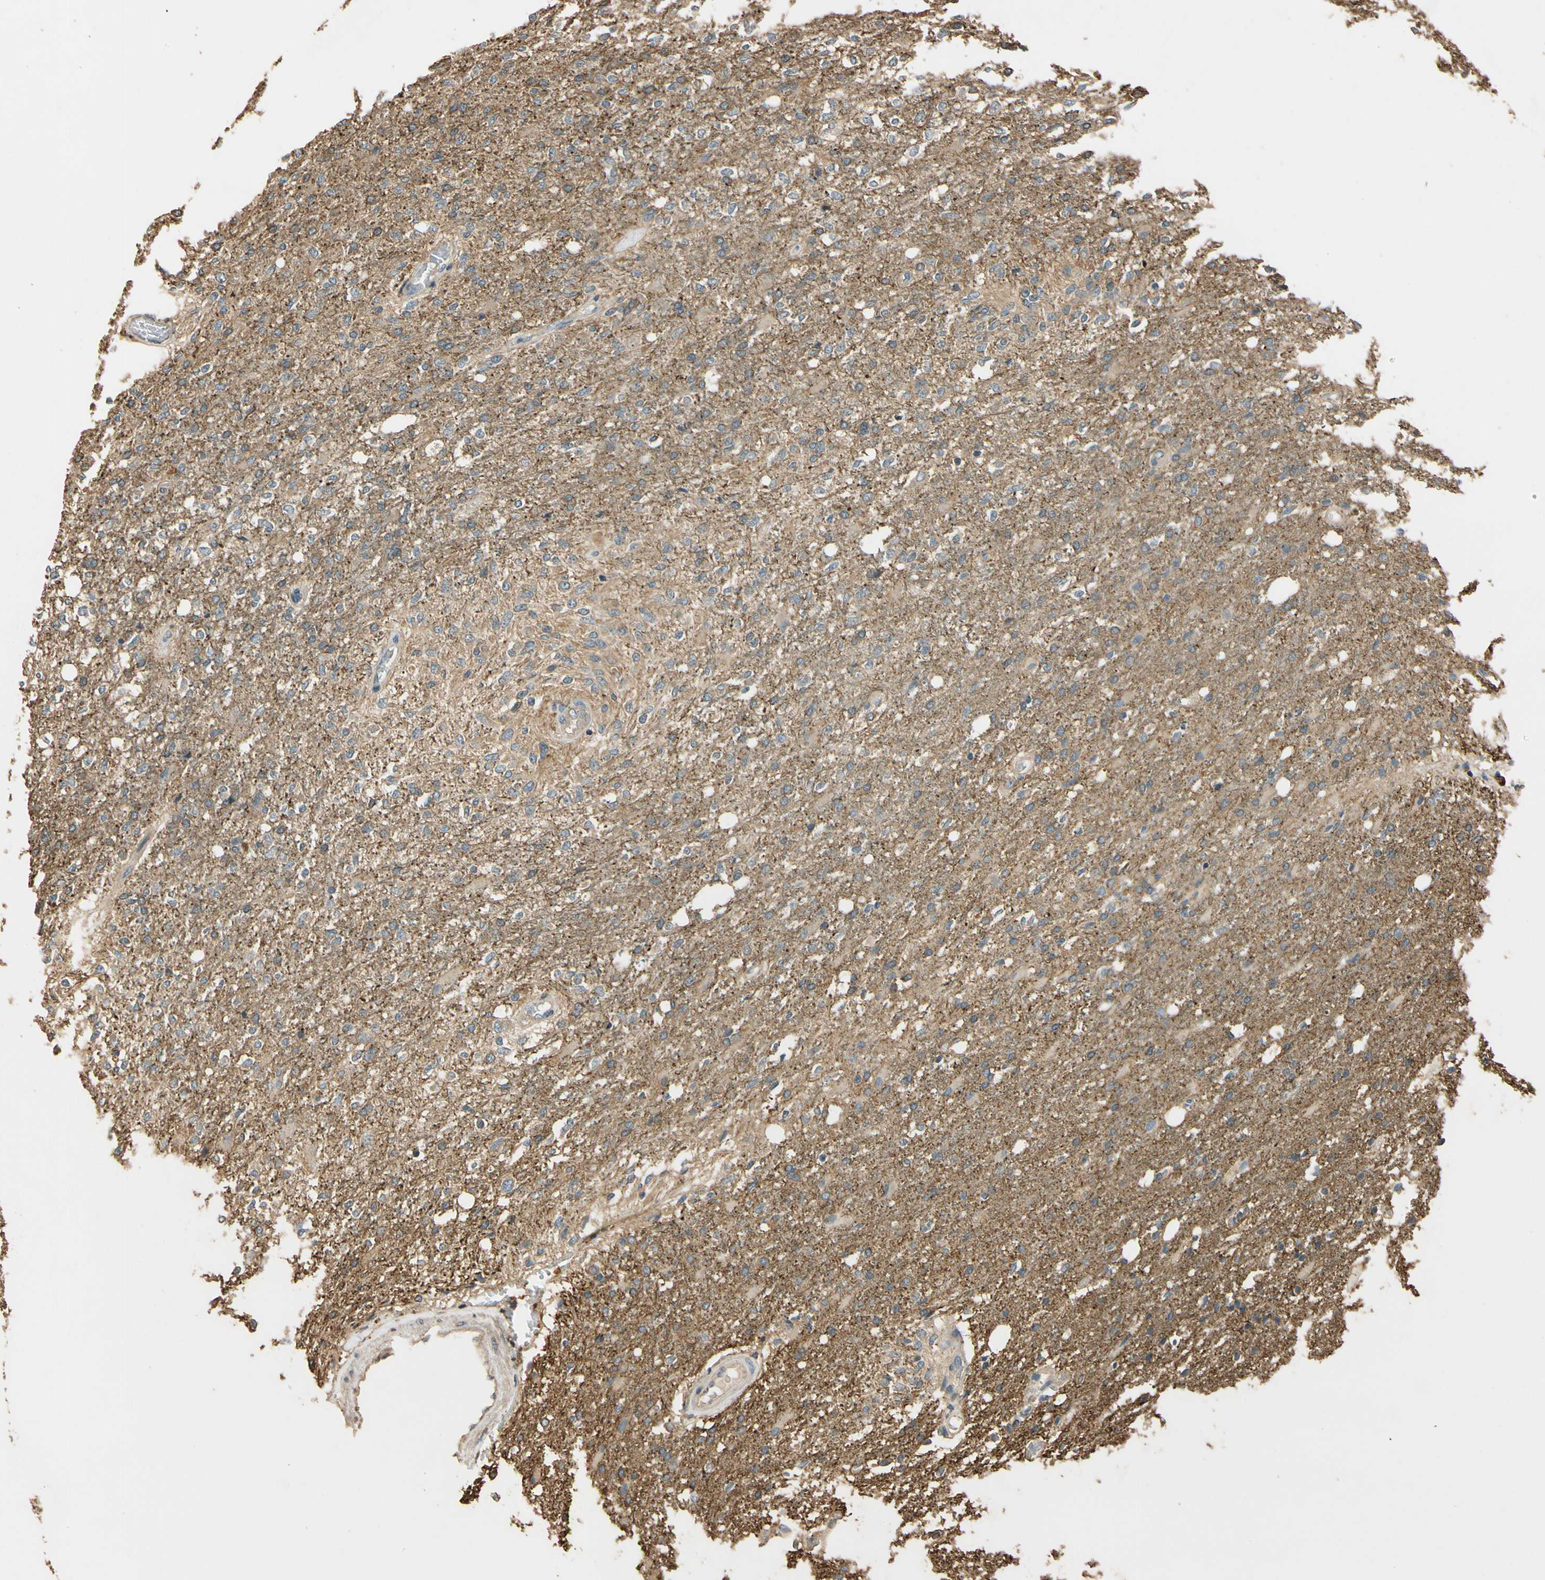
{"staining": {"intensity": "negative", "quantity": "none", "location": "none"}, "tissue": "glioma", "cell_type": "Tumor cells", "image_type": "cancer", "snomed": [{"axis": "morphology", "description": "Normal tissue, NOS"}, {"axis": "morphology", "description": "Glioma, malignant, High grade"}, {"axis": "topography", "description": "Cerebral cortex"}], "caption": "Protein analysis of malignant glioma (high-grade) shows no significant positivity in tumor cells.", "gene": "MGRN1", "patient": {"sex": "male", "age": 77}}